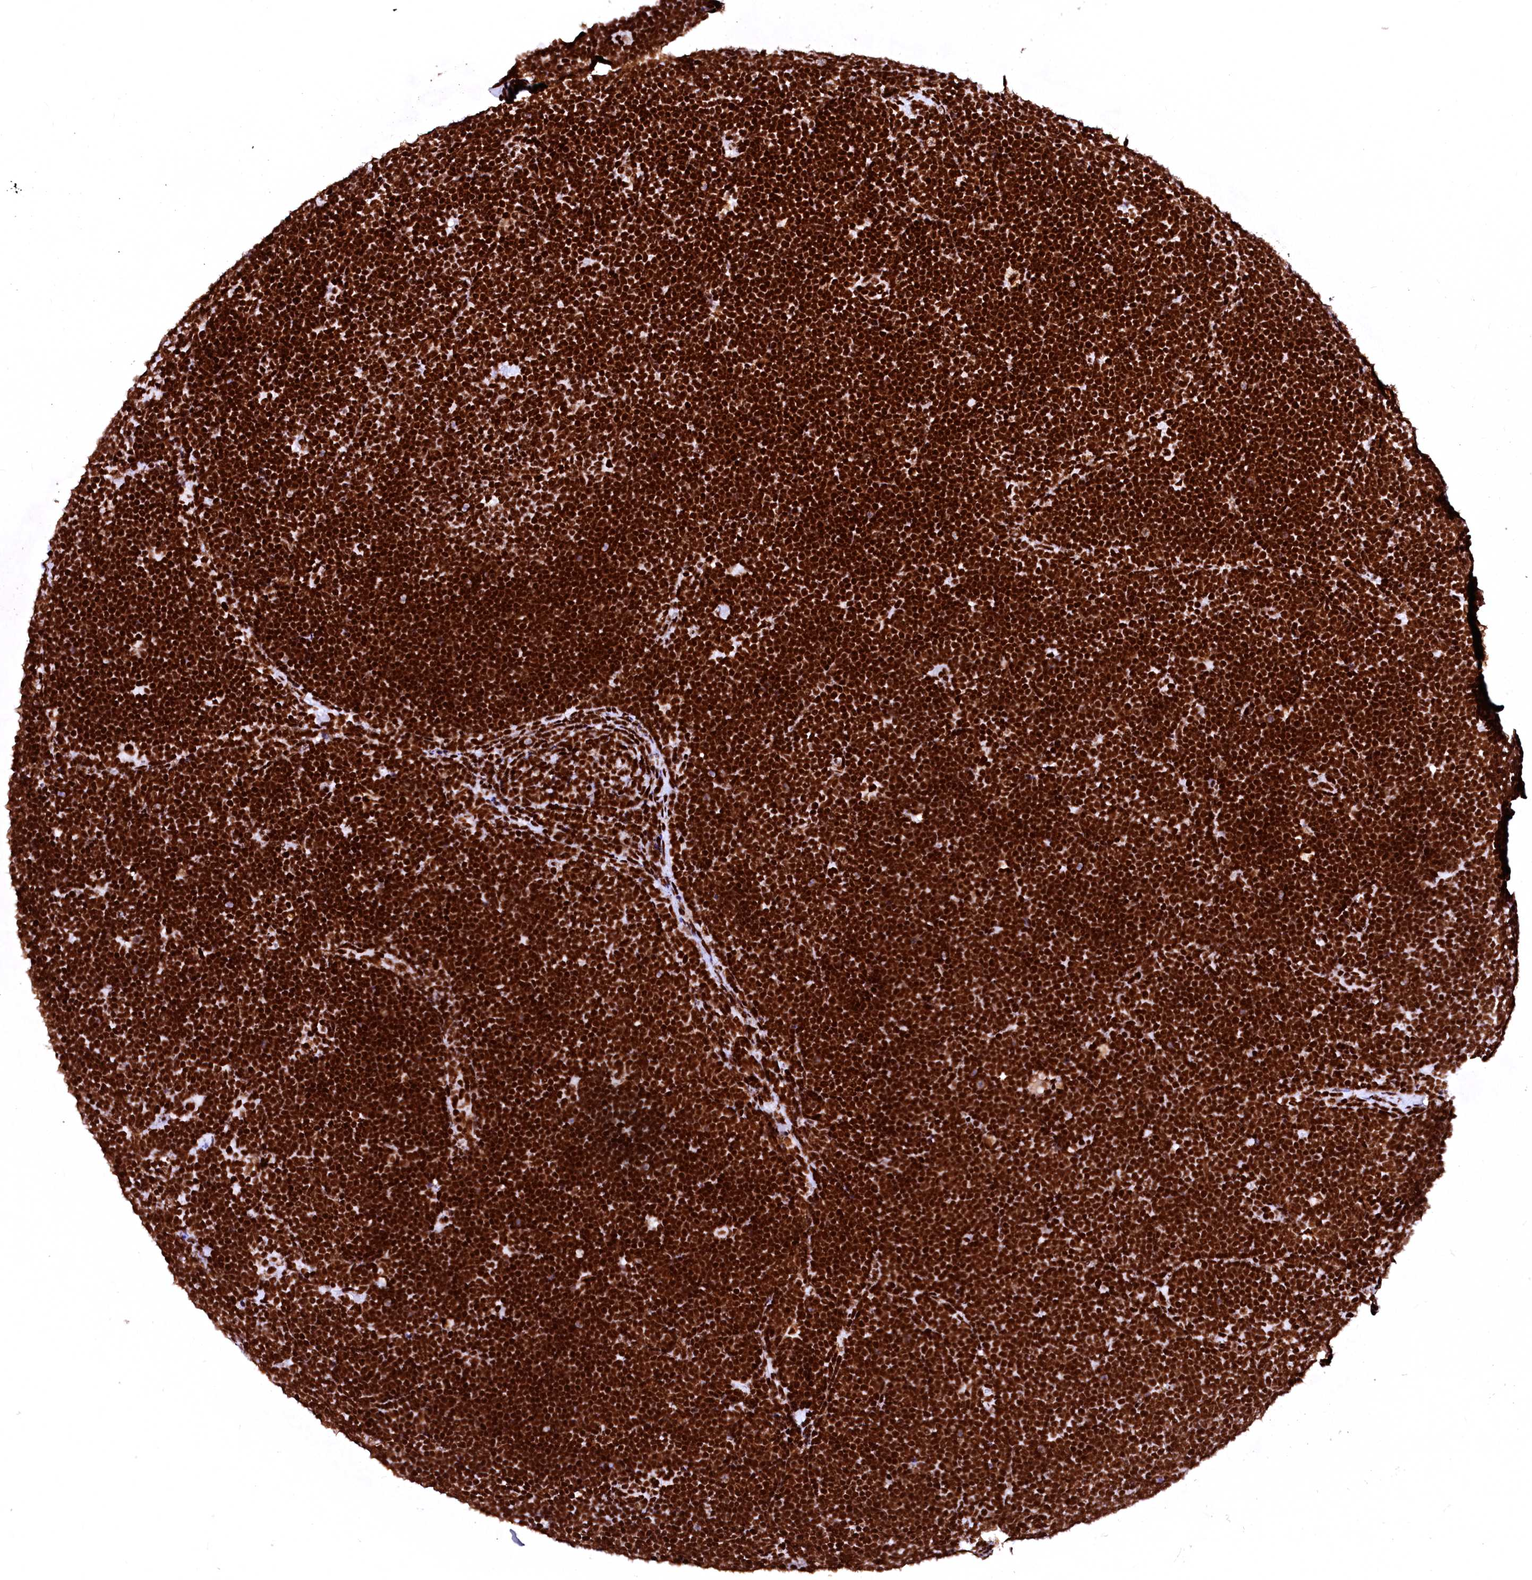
{"staining": {"intensity": "strong", "quantity": ">75%", "location": "nuclear"}, "tissue": "lymphoma", "cell_type": "Tumor cells", "image_type": "cancer", "snomed": [{"axis": "morphology", "description": "Malignant lymphoma, non-Hodgkin's type, High grade"}, {"axis": "topography", "description": "Lymph node"}], "caption": "A photomicrograph of lymphoma stained for a protein exhibits strong nuclear brown staining in tumor cells.", "gene": "CPSF6", "patient": {"sex": "male", "age": 13}}